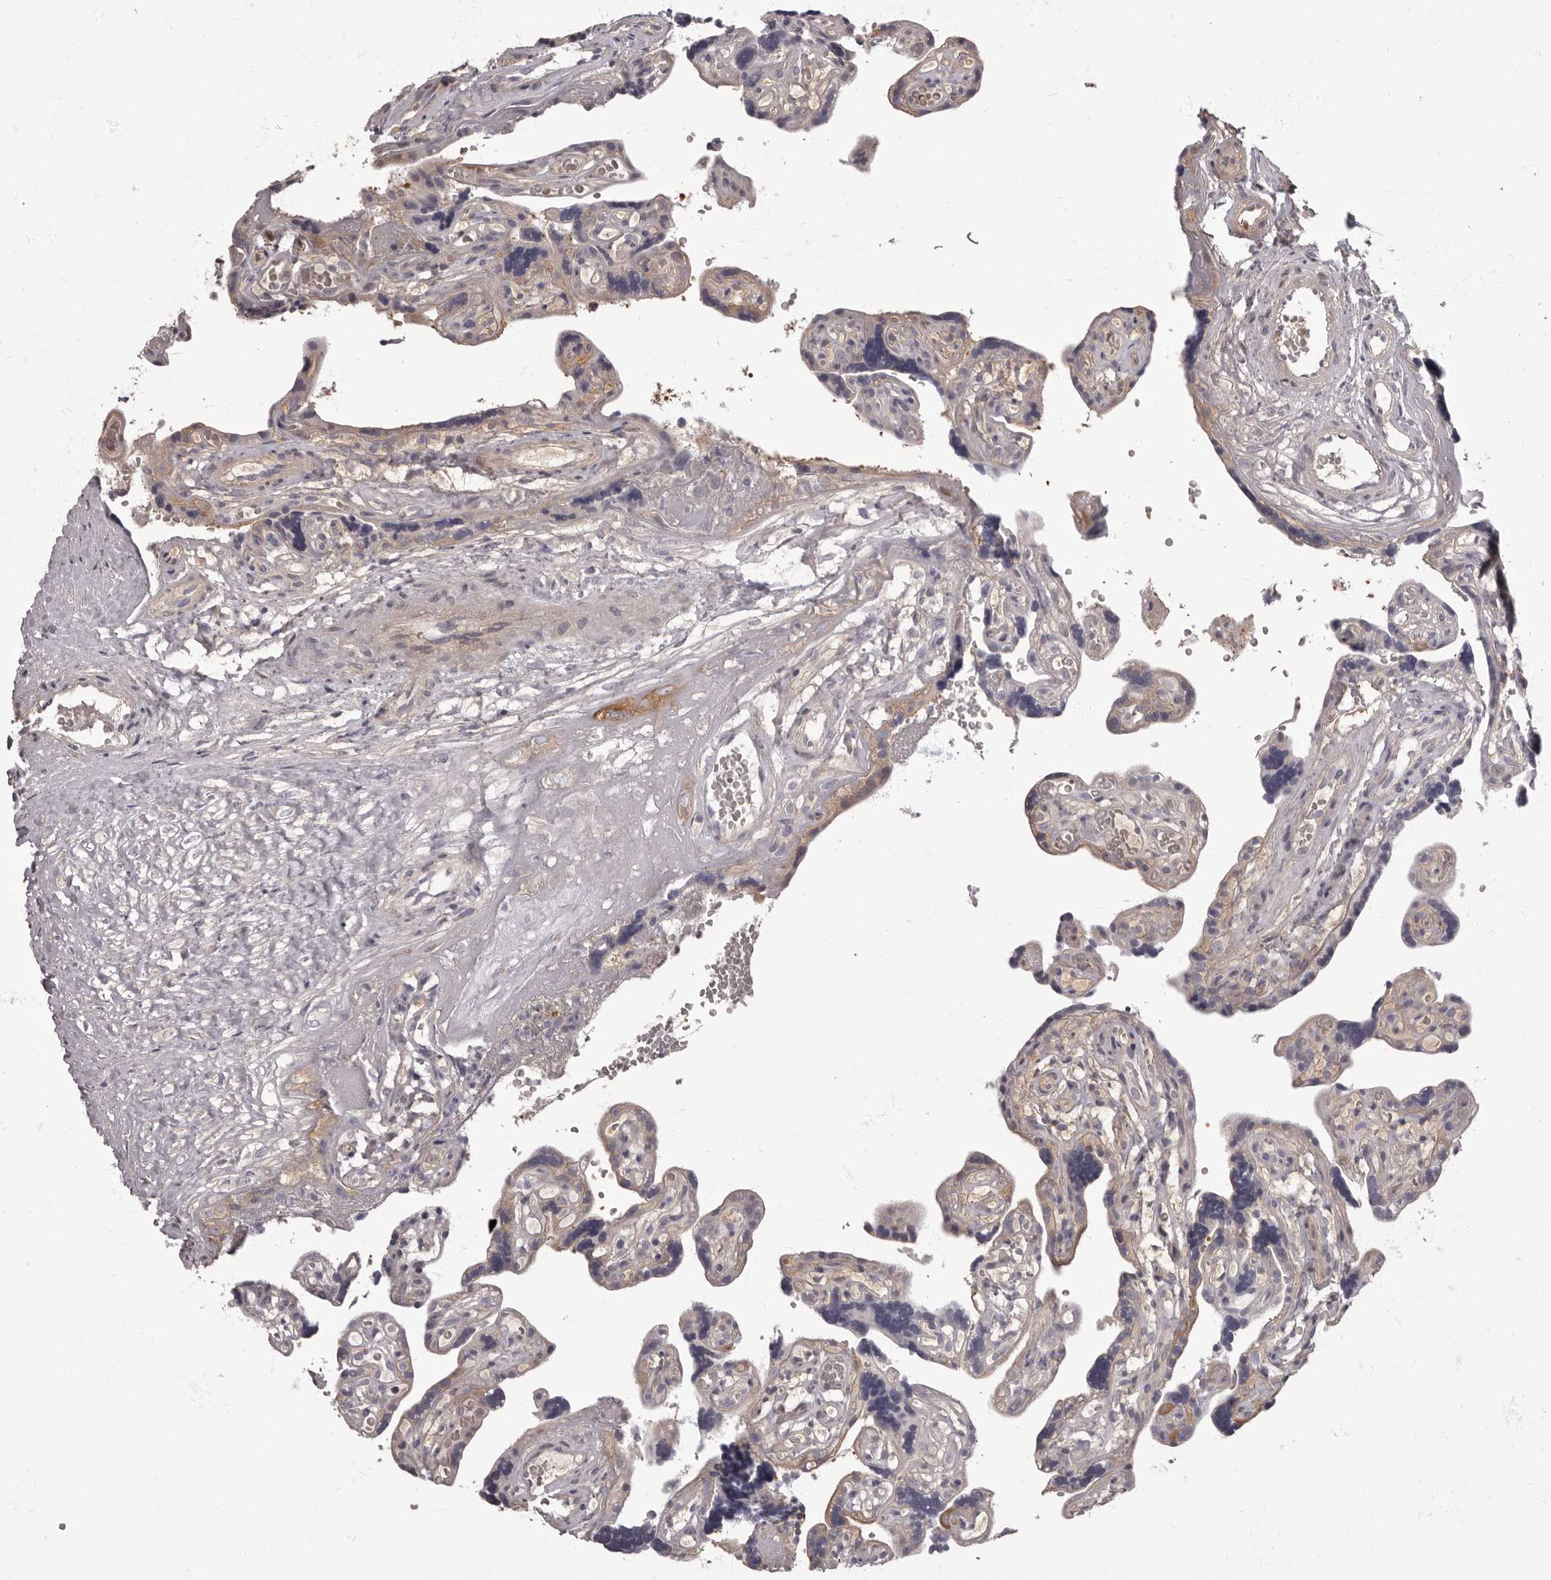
{"staining": {"intensity": "weak", "quantity": "25%-75%", "location": "cytoplasmic/membranous"}, "tissue": "placenta", "cell_type": "Decidual cells", "image_type": "normal", "snomed": [{"axis": "morphology", "description": "Normal tissue, NOS"}, {"axis": "topography", "description": "Placenta"}], "caption": "Protein expression analysis of normal human placenta reveals weak cytoplasmic/membranous staining in approximately 25%-75% of decidual cells. (IHC, brightfield microscopy, high magnification).", "gene": "APEH", "patient": {"sex": "female", "age": 30}}